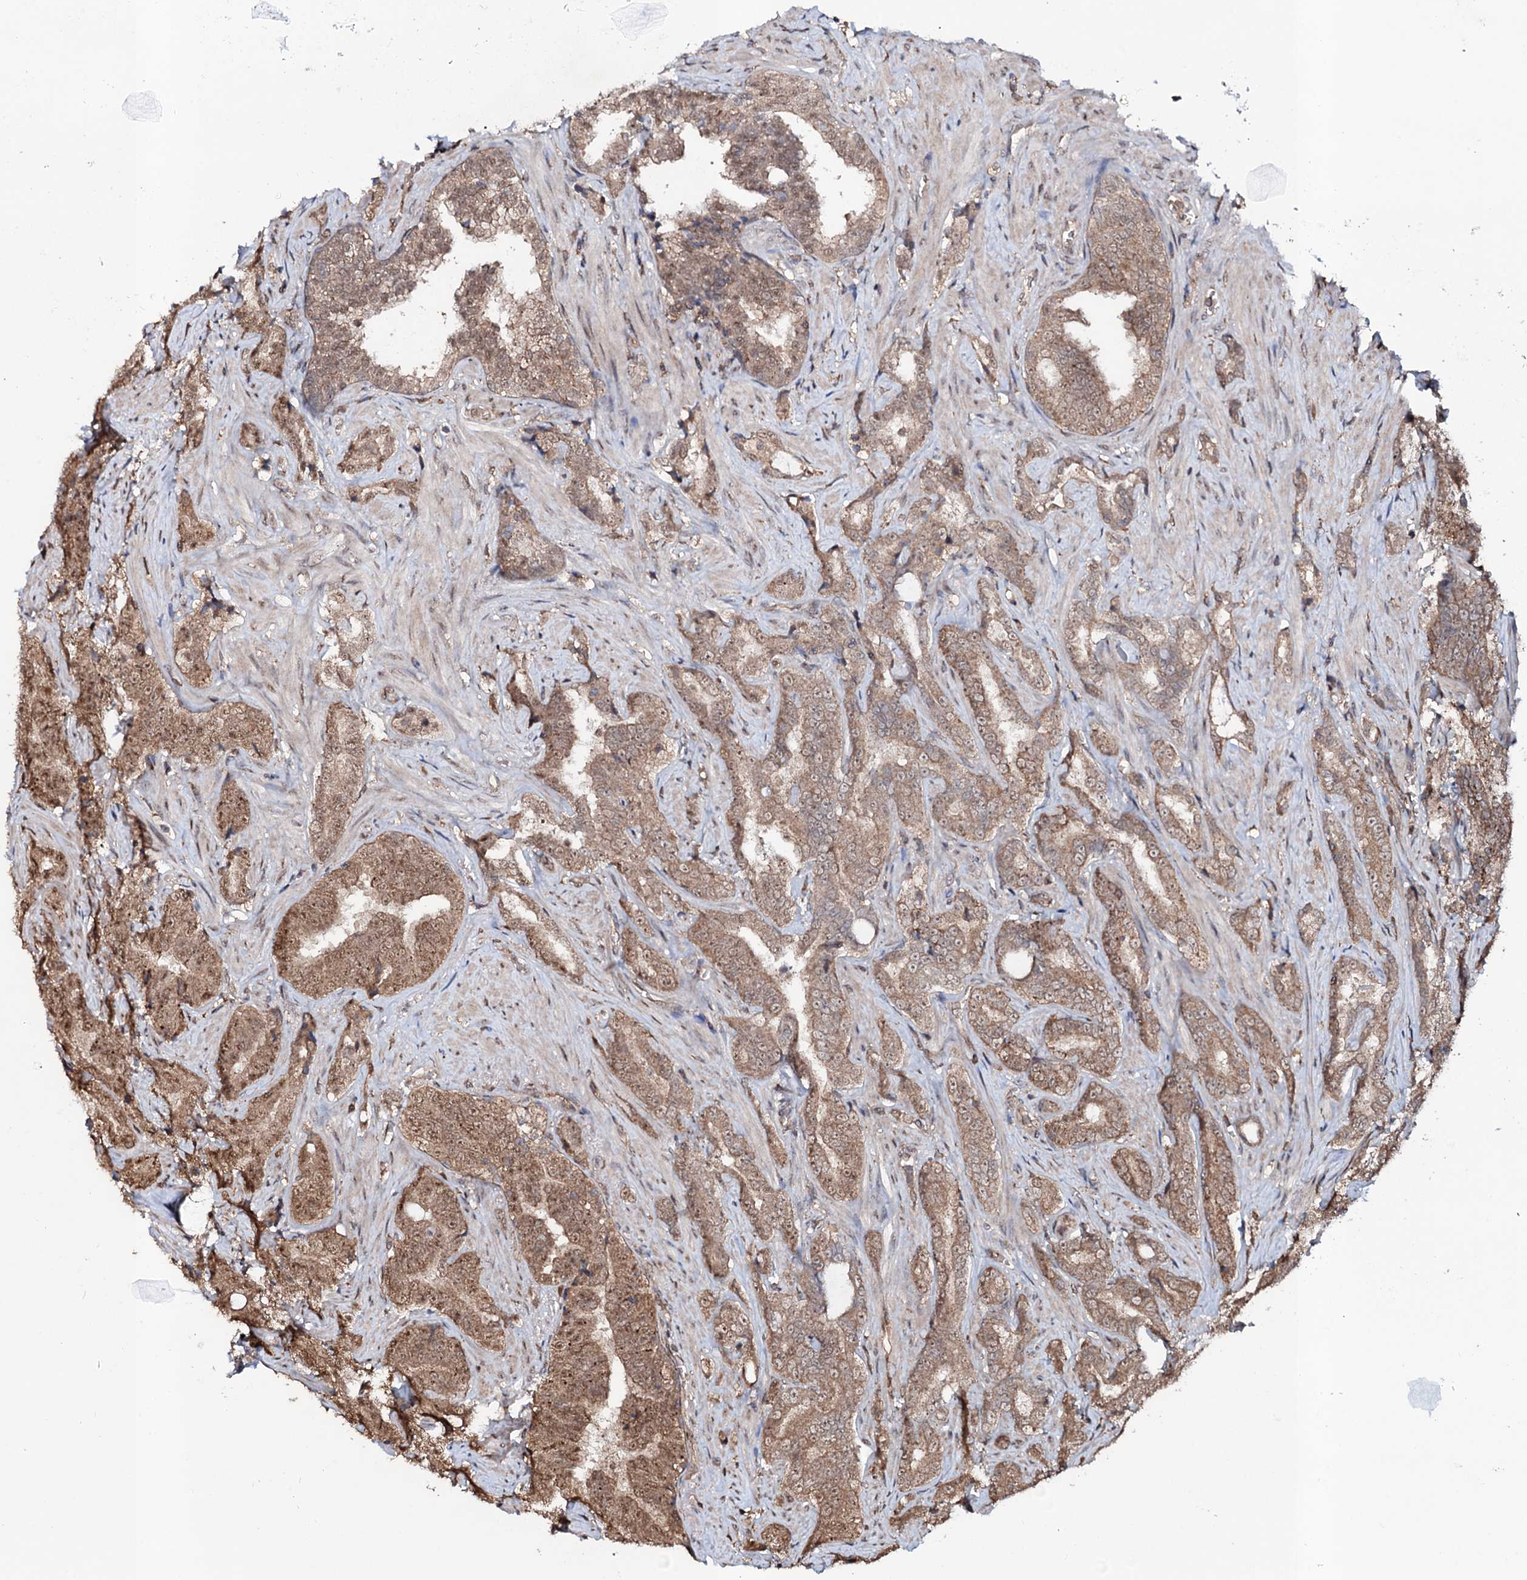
{"staining": {"intensity": "moderate", "quantity": ">75%", "location": "cytoplasmic/membranous,nuclear"}, "tissue": "prostate cancer", "cell_type": "Tumor cells", "image_type": "cancer", "snomed": [{"axis": "morphology", "description": "Adenocarcinoma, High grade"}, {"axis": "topography", "description": "Prostate and seminal vesicle, NOS"}], "caption": "Immunohistochemical staining of prostate cancer (adenocarcinoma (high-grade)) displays medium levels of moderate cytoplasmic/membranous and nuclear protein expression in approximately >75% of tumor cells.", "gene": "COG6", "patient": {"sex": "male", "age": 67}}